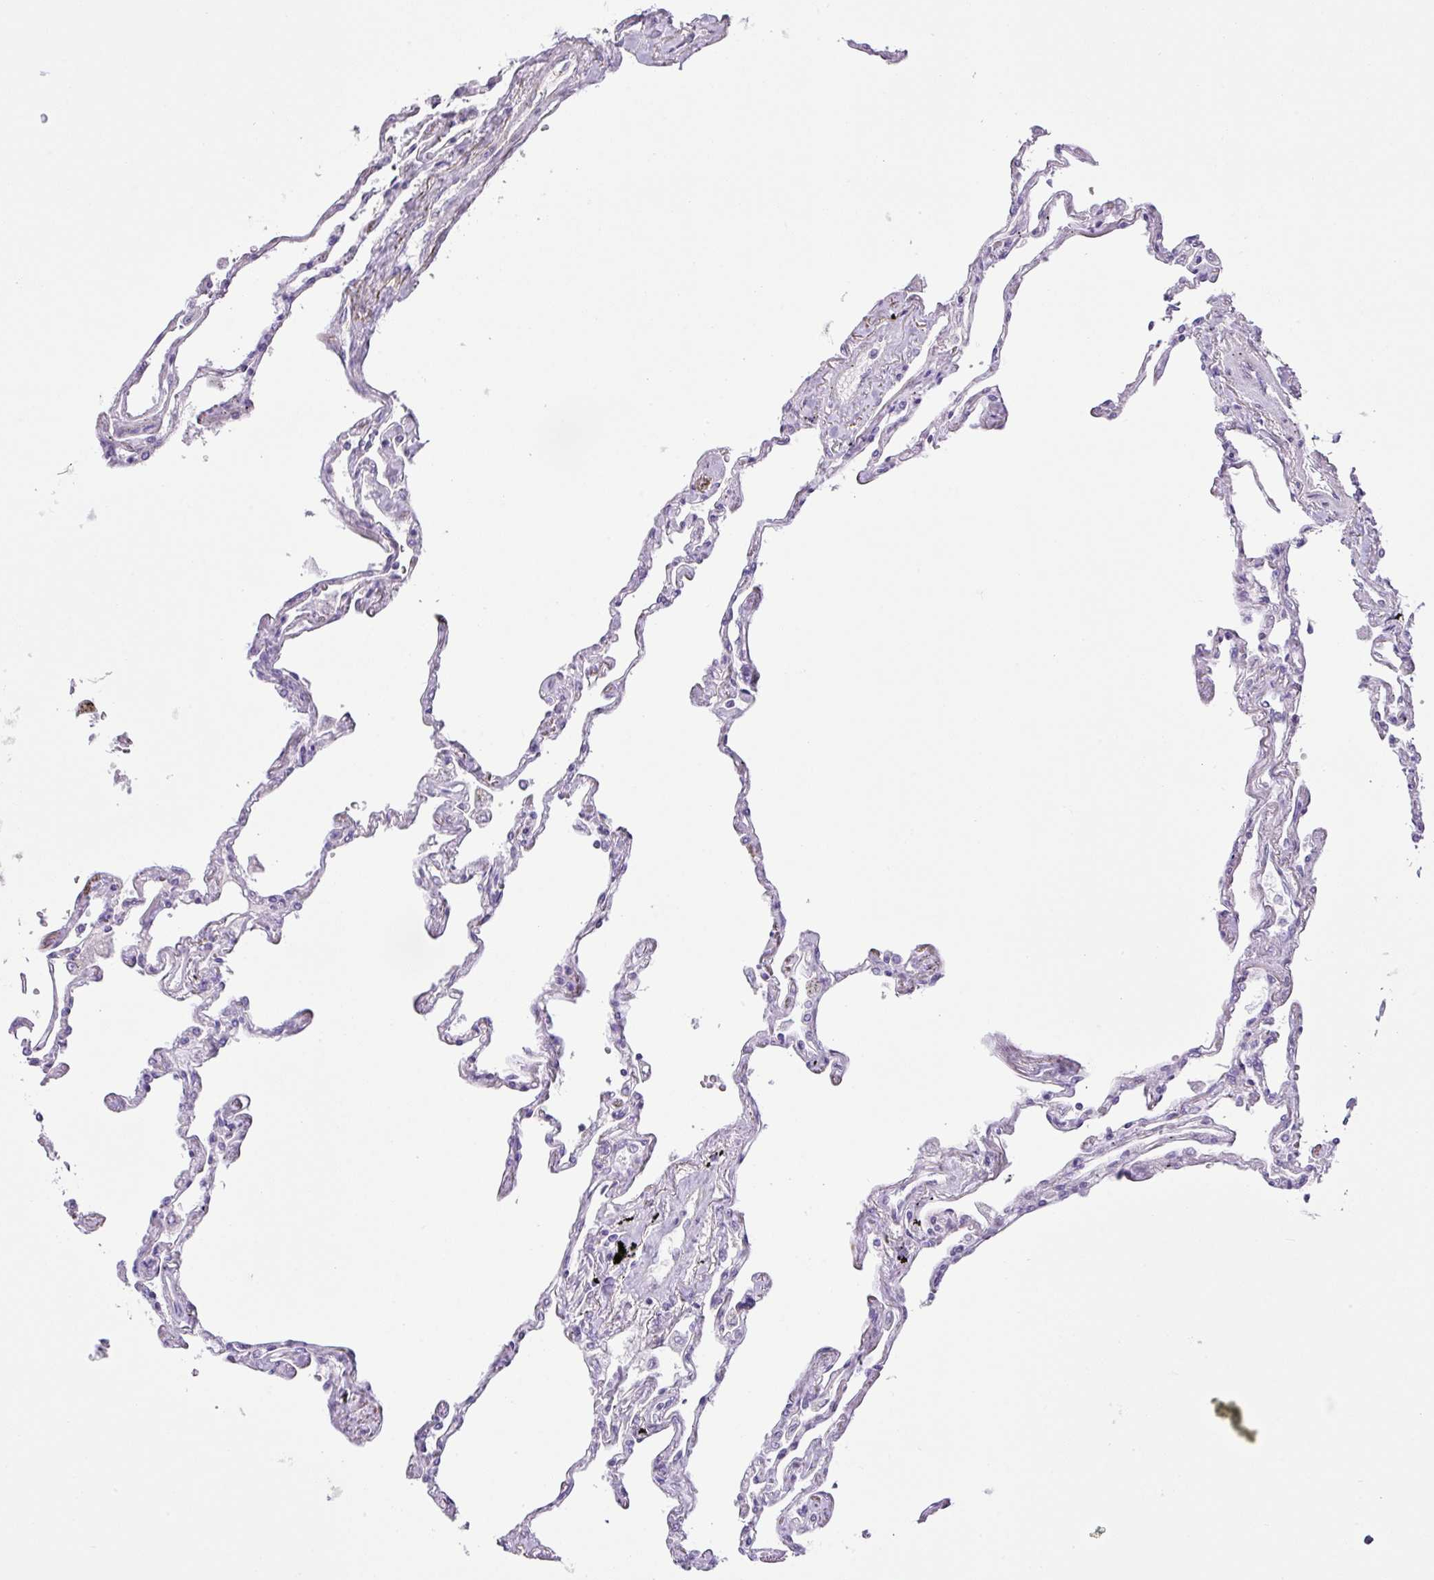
{"staining": {"intensity": "negative", "quantity": "none", "location": "none"}, "tissue": "lung", "cell_type": "Alveolar cells", "image_type": "normal", "snomed": [{"axis": "morphology", "description": "Normal tissue, NOS"}, {"axis": "topography", "description": "Lung"}], "caption": "IHC micrograph of normal lung: human lung stained with DAB shows no significant protein positivity in alveolar cells.", "gene": "DIP2A", "patient": {"sex": "female", "age": 67}}